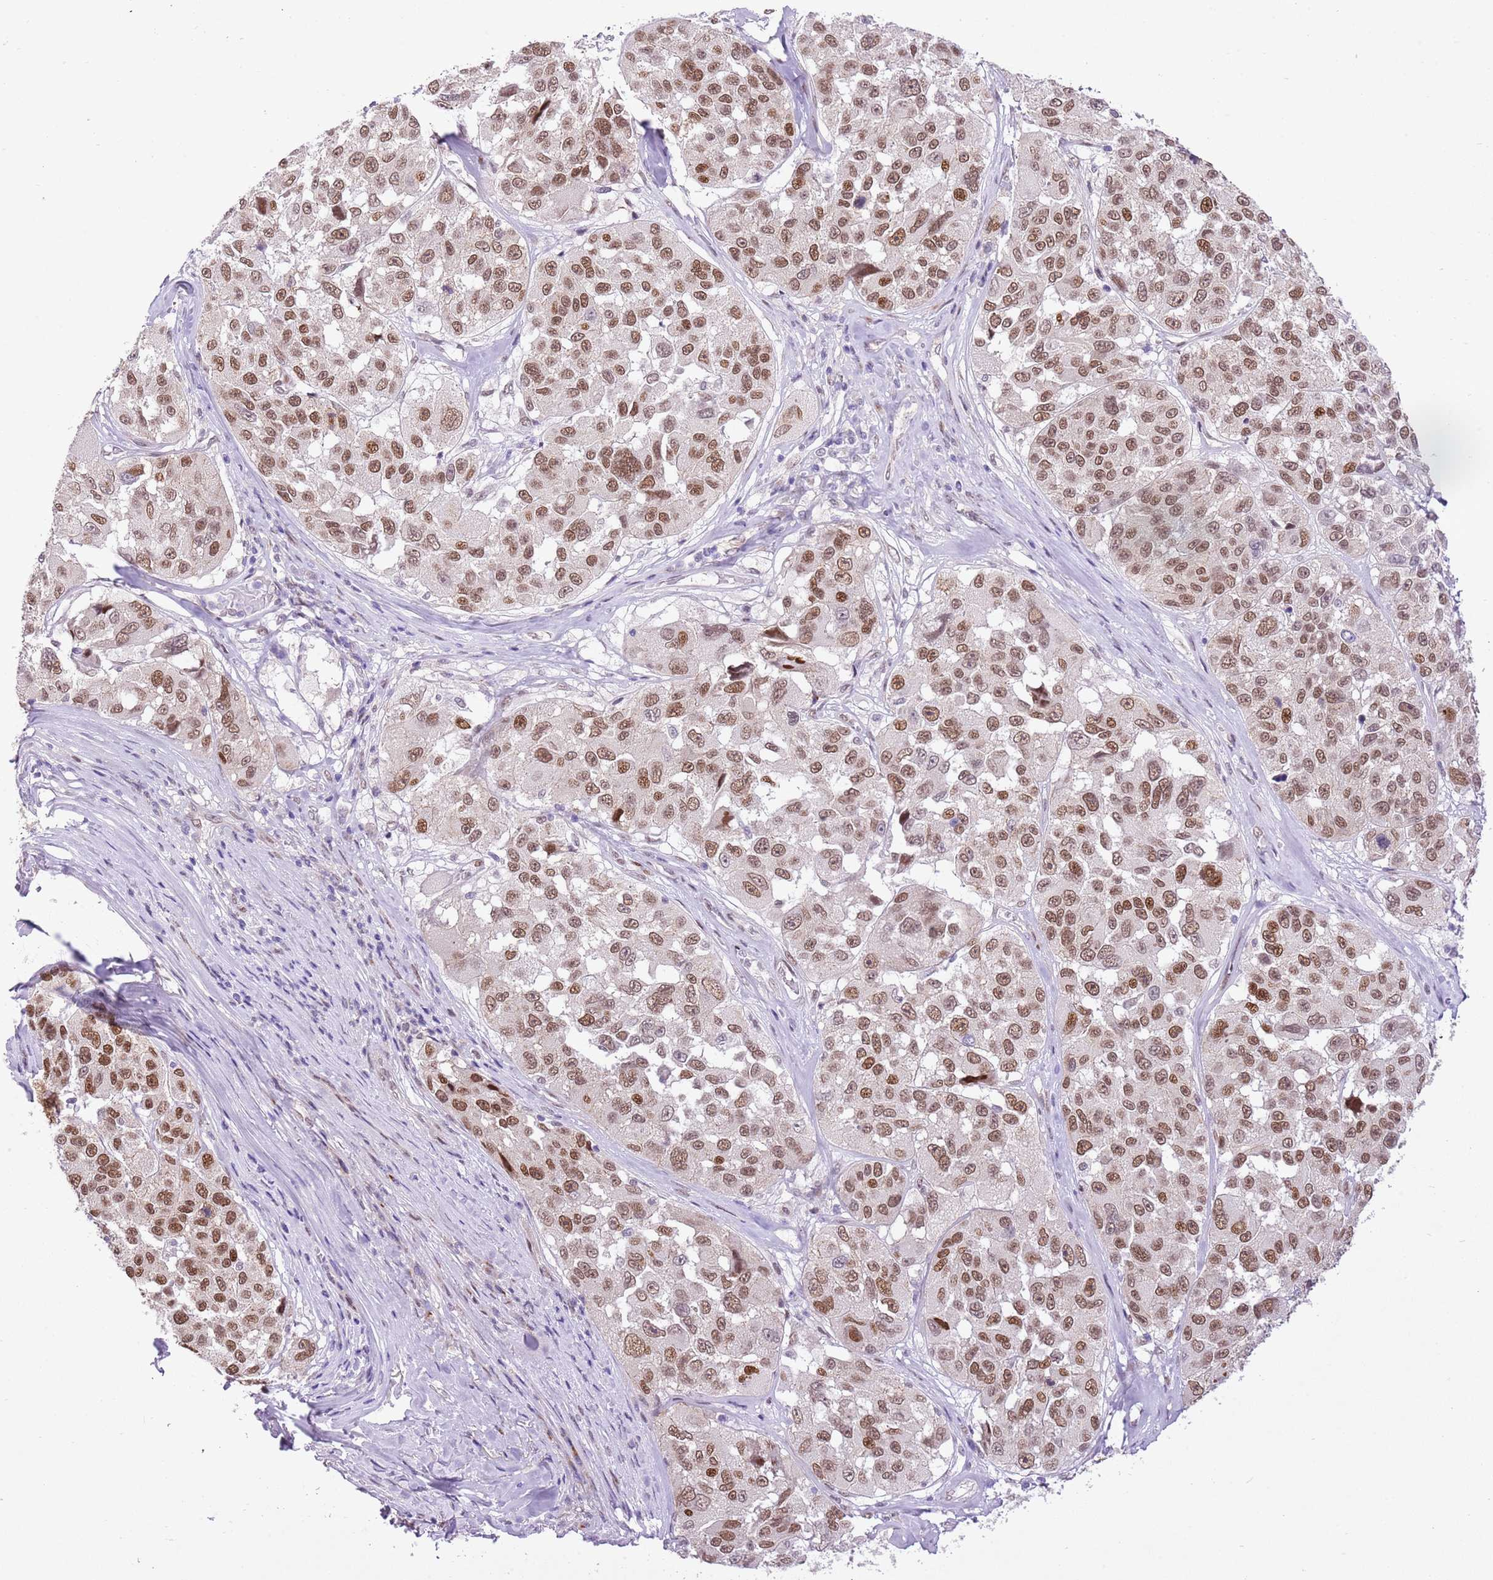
{"staining": {"intensity": "moderate", "quantity": ">75%", "location": "nuclear"}, "tissue": "melanoma", "cell_type": "Tumor cells", "image_type": "cancer", "snomed": [{"axis": "morphology", "description": "Malignant melanoma, NOS"}, {"axis": "topography", "description": "Skin"}], "caption": "A medium amount of moderate nuclear positivity is appreciated in approximately >75% of tumor cells in malignant melanoma tissue.", "gene": "NACC2", "patient": {"sex": "female", "age": 66}}